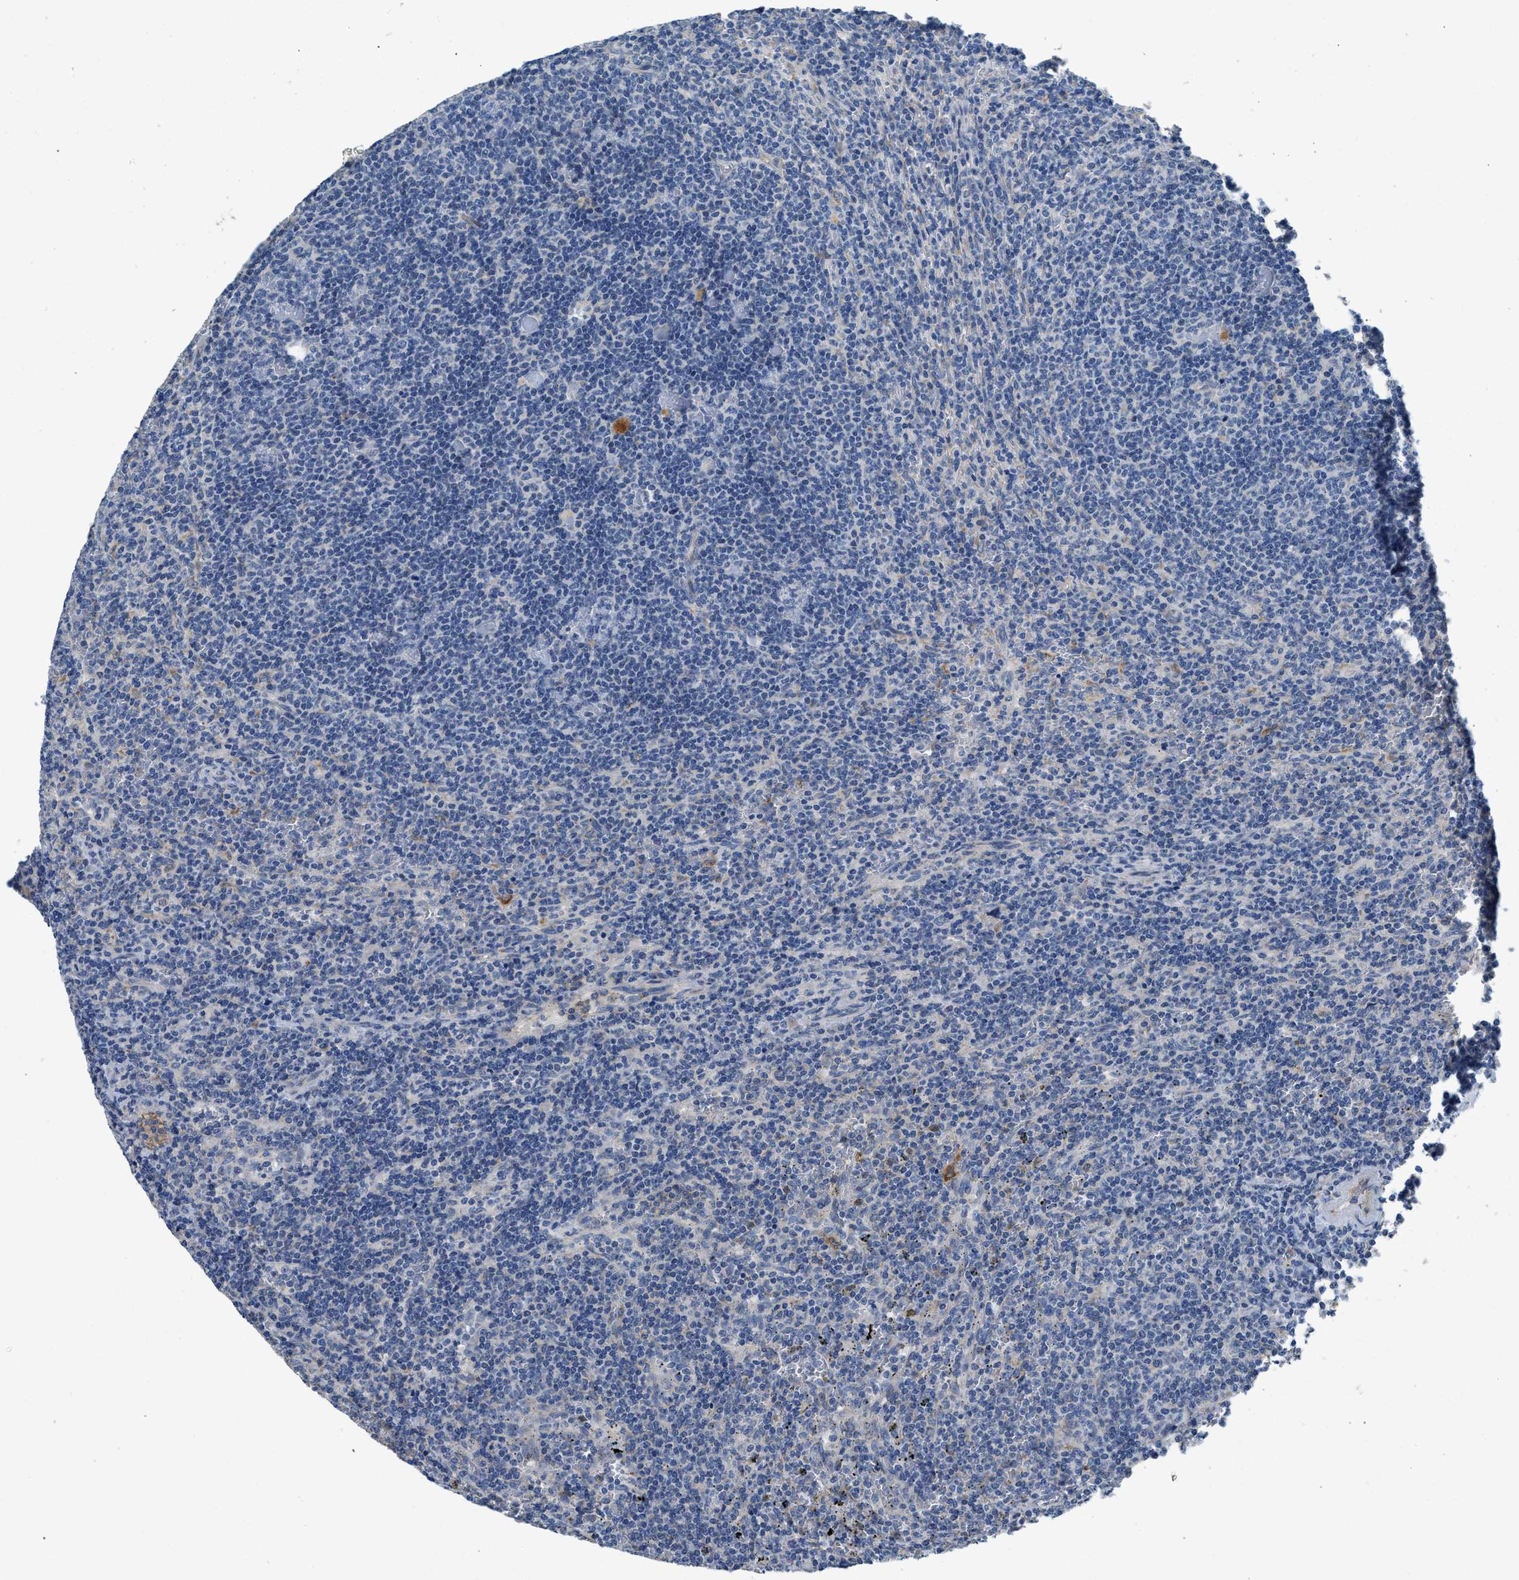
{"staining": {"intensity": "negative", "quantity": "none", "location": "none"}, "tissue": "lymphoma", "cell_type": "Tumor cells", "image_type": "cancer", "snomed": [{"axis": "morphology", "description": "Malignant lymphoma, non-Hodgkin's type, Low grade"}, {"axis": "topography", "description": "Spleen"}], "caption": "The histopathology image reveals no staining of tumor cells in lymphoma.", "gene": "GGCX", "patient": {"sex": "female", "age": 50}}